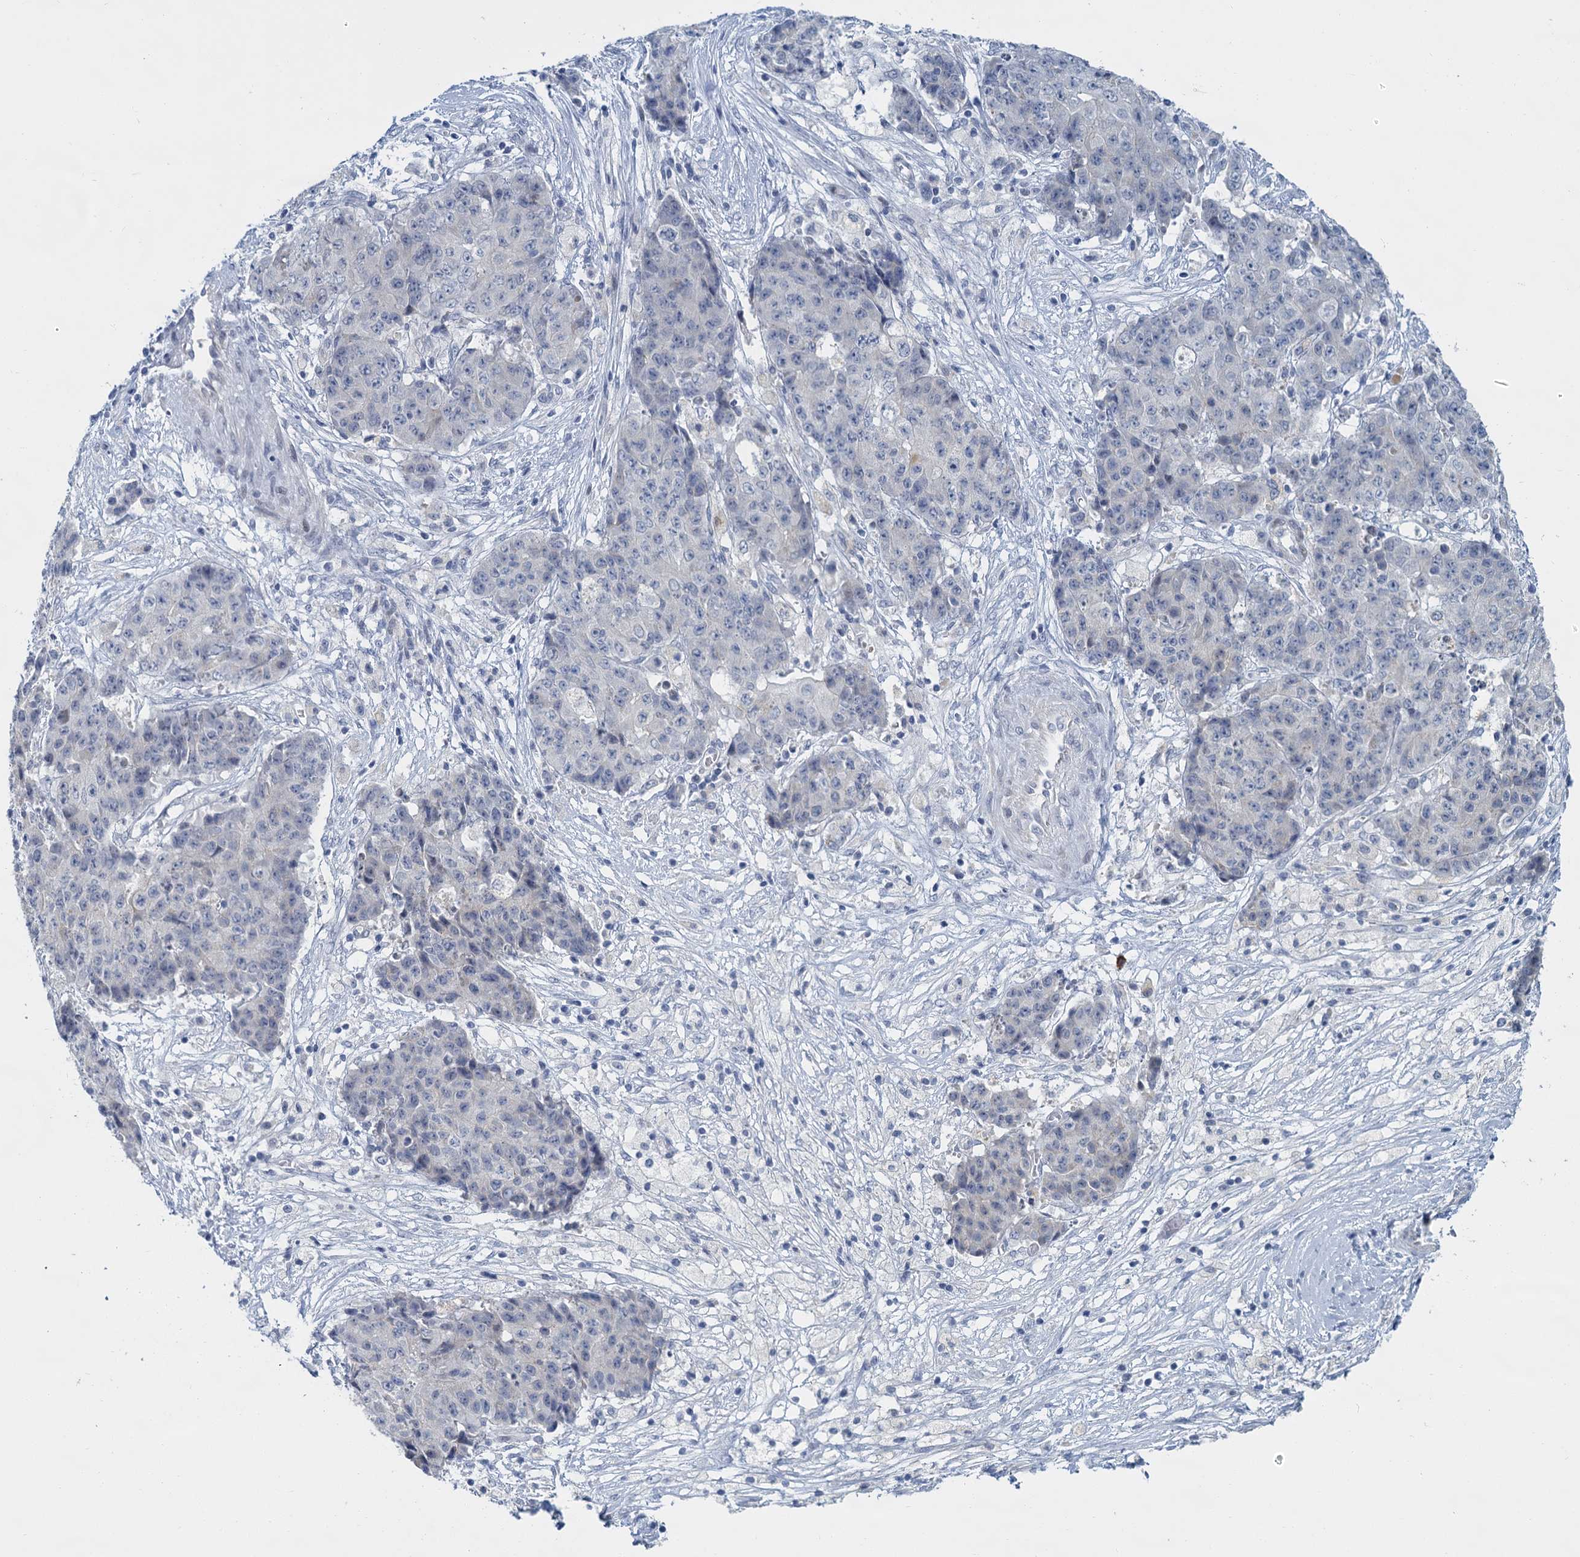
{"staining": {"intensity": "negative", "quantity": "none", "location": "none"}, "tissue": "ovarian cancer", "cell_type": "Tumor cells", "image_type": "cancer", "snomed": [{"axis": "morphology", "description": "Carcinoma, endometroid"}, {"axis": "topography", "description": "Ovary"}], "caption": "Histopathology image shows no protein staining in tumor cells of ovarian cancer (endometroid carcinoma) tissue.", "gene": "ACRBP", "patient": {"sex": "female", "age": 42}}